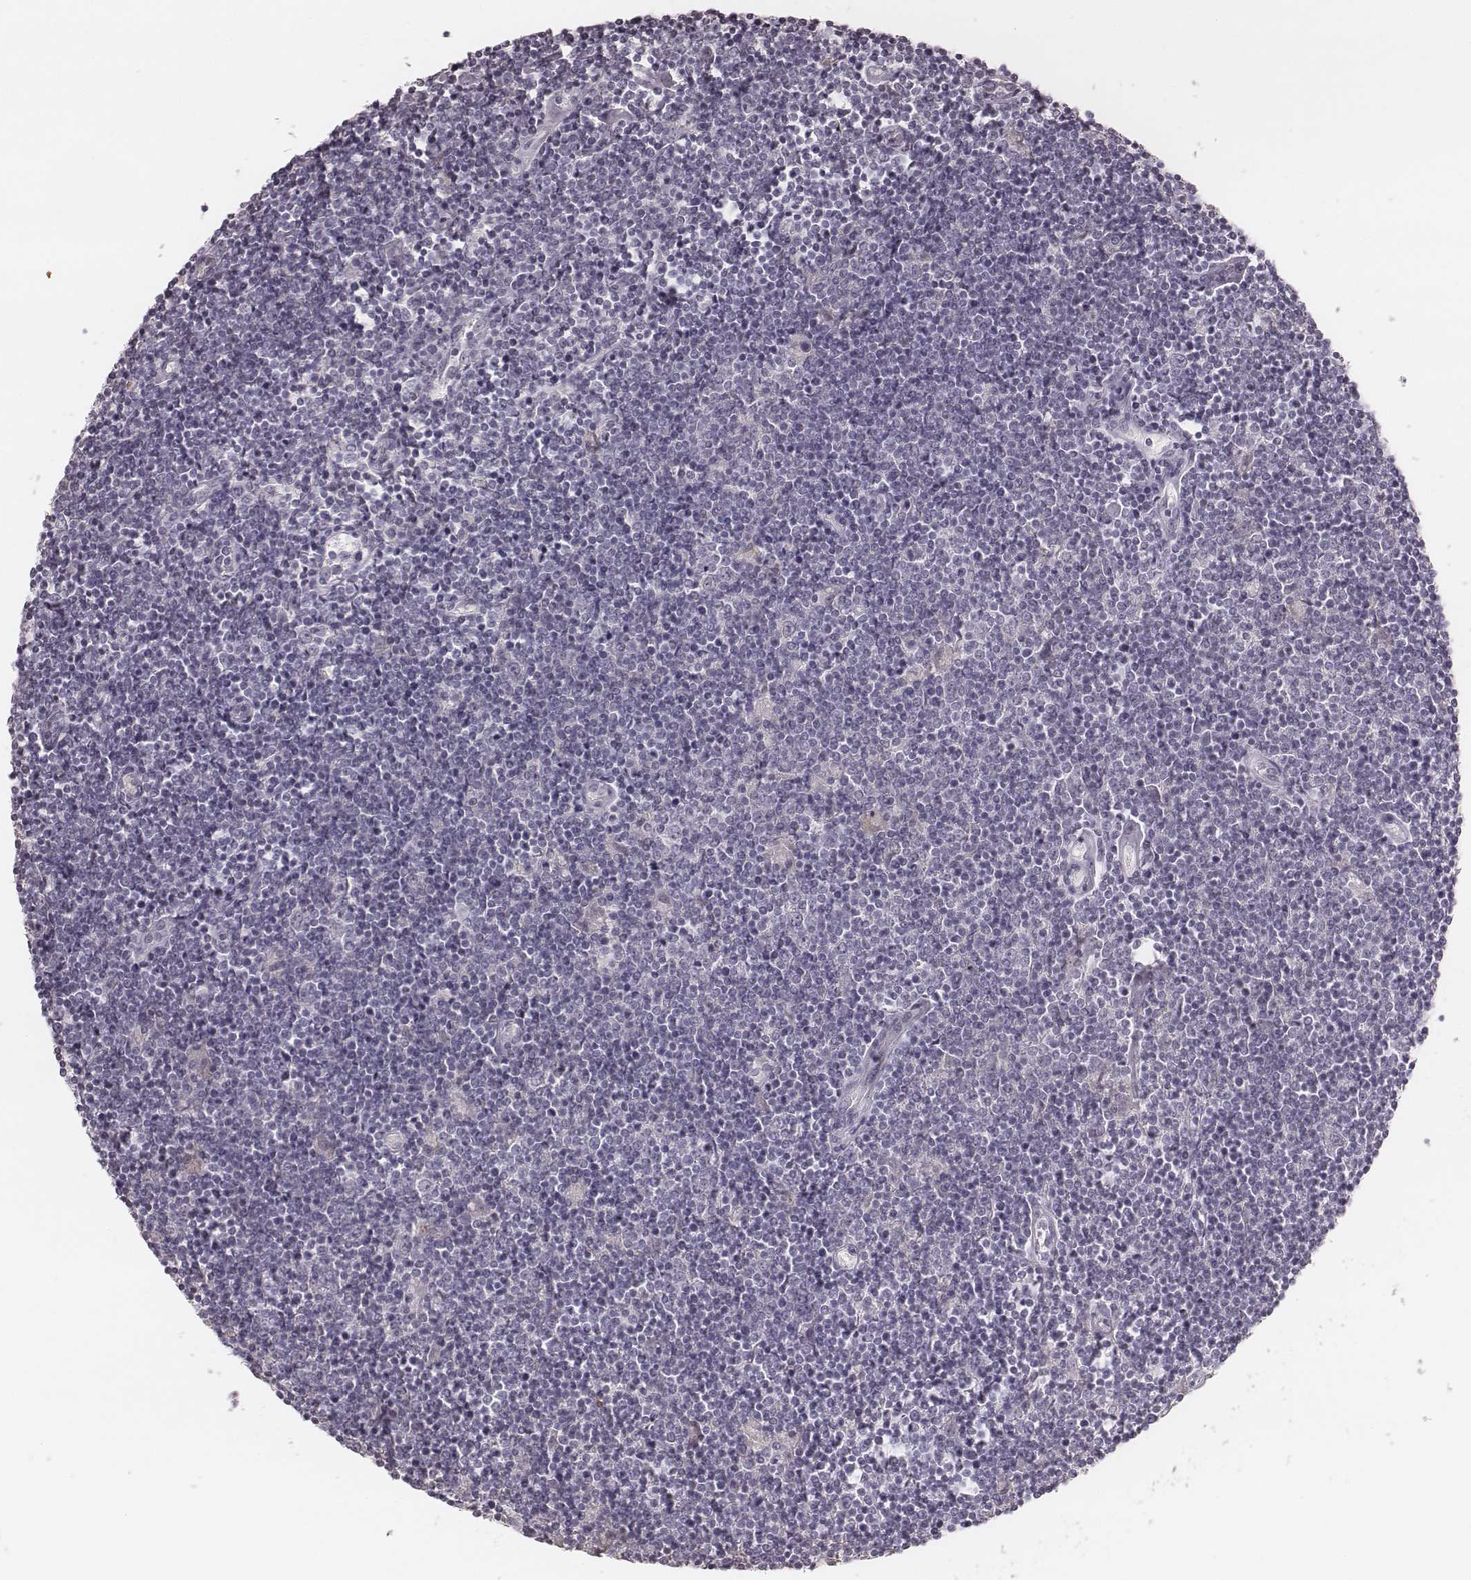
{"staining": {"intensity": "negative", "quantity": "none", "location": "none"}, "tissue": "lymphoma", "cell_type": "Tumor cells", "image_type": "cancer", "snomed": [{"axis": "morphology", "description": "Hodgkin's disease, NOS"}, {"axis": "topography", "description": "Lymph node"}], "caption": "This histopathology image is of lymphoma stained with IHC to label a protein in brown with the nuclei are counter-stained blue. There is no staining in tumor cells.", "gene": "SMIM24", "patient": {"sex": "male", "age": 40}}